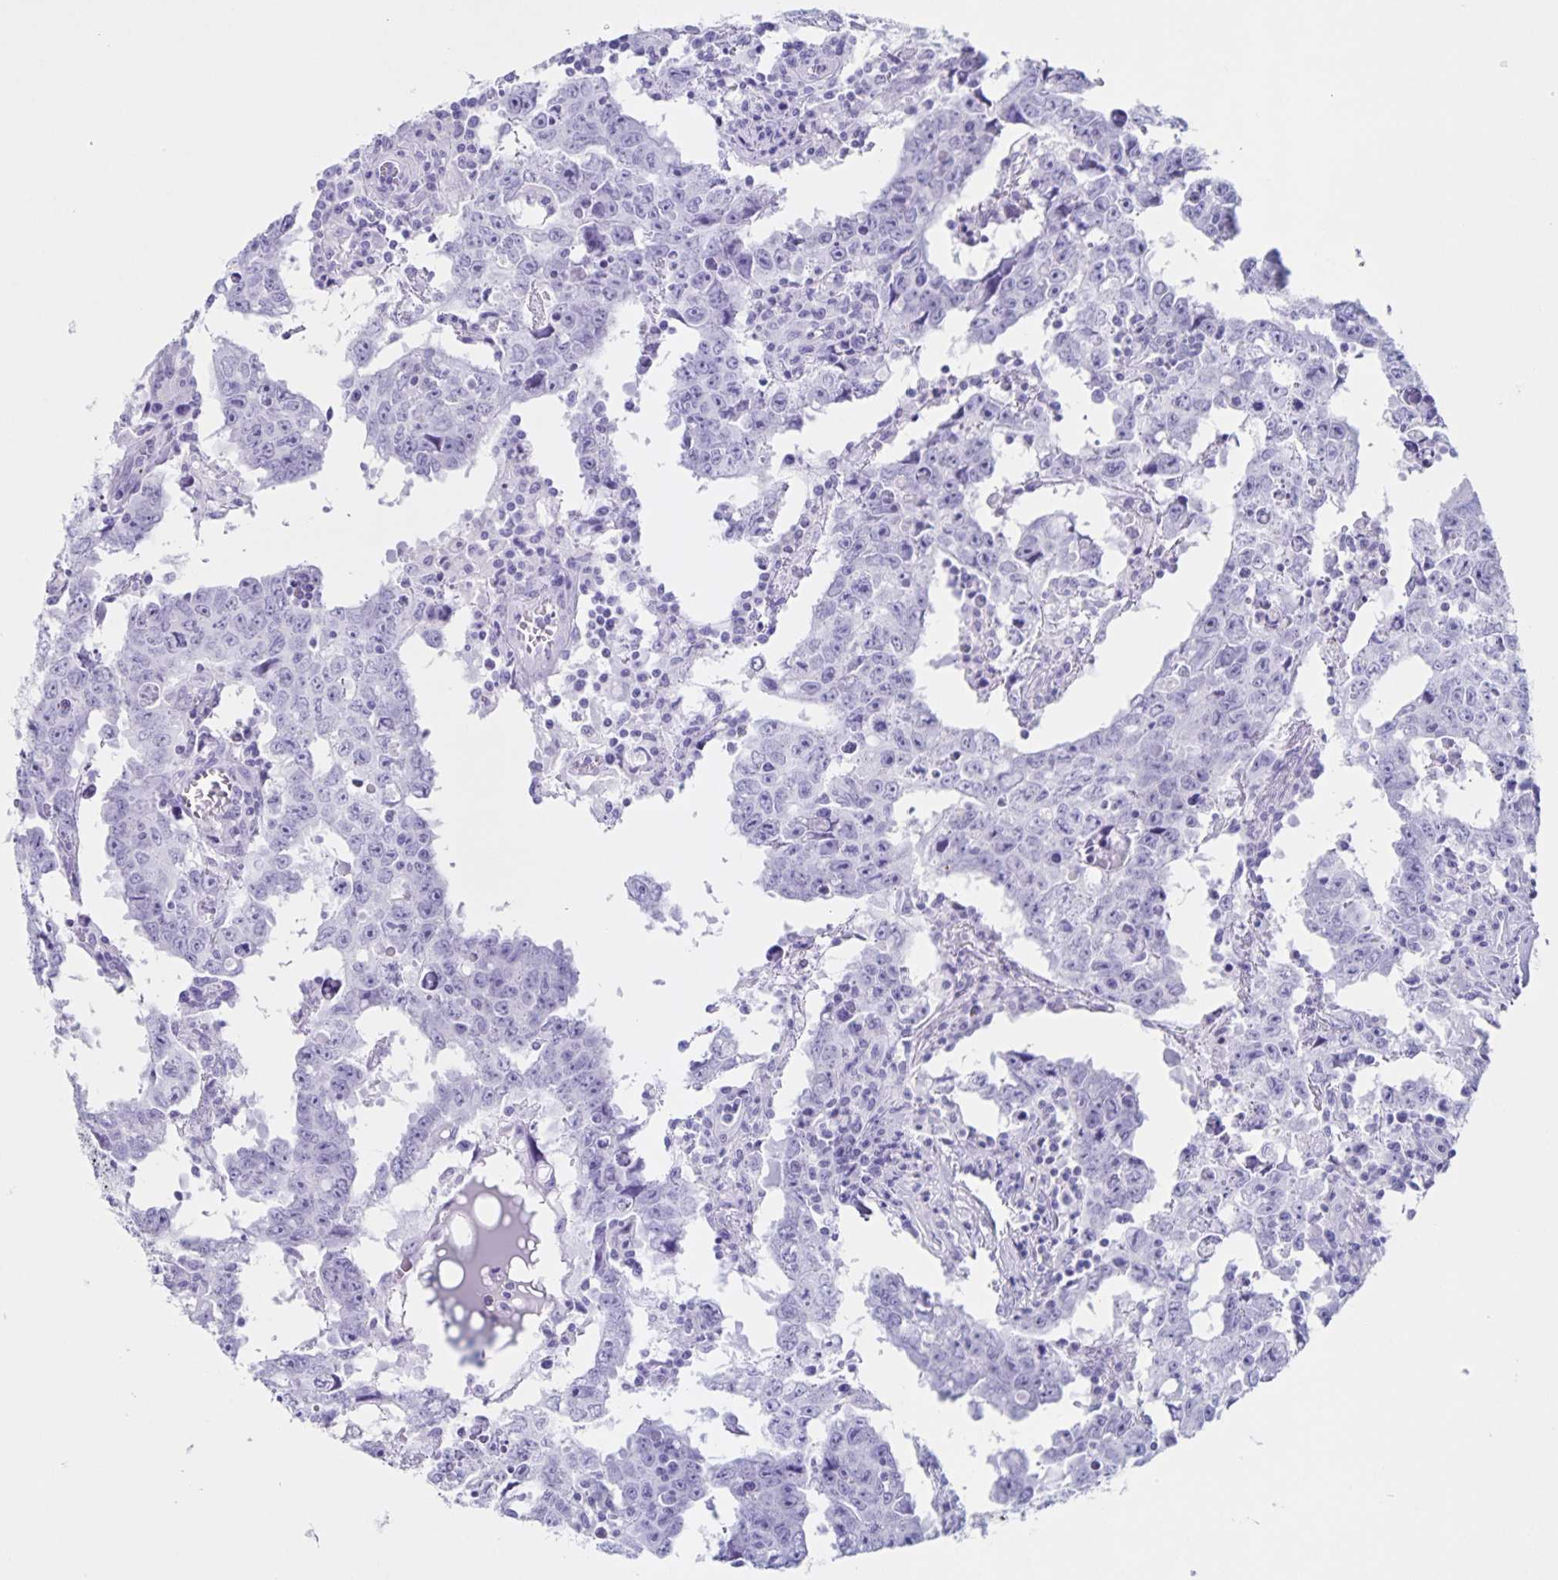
{"staining": {"intensity": "negative", "quantity": "none", "location": "none"}, "tissue": "testis cancer", "cell_type": "Tumor cells", "image_type": "cancer", "snomed": [{"axis": "morphology", "description": "Carcinoma, Embryonal, NOS"}, {"axis": "topography", "description": "Testis"}], "caption": "Immunohistochemistry (IHC) image of neoplastic tissue: human testis cancer stained with DAB demonstrates no significant protein positivity in tumor cells.", "gene": "C12orf56", "patient": {"sex": "male", "age": 22}}